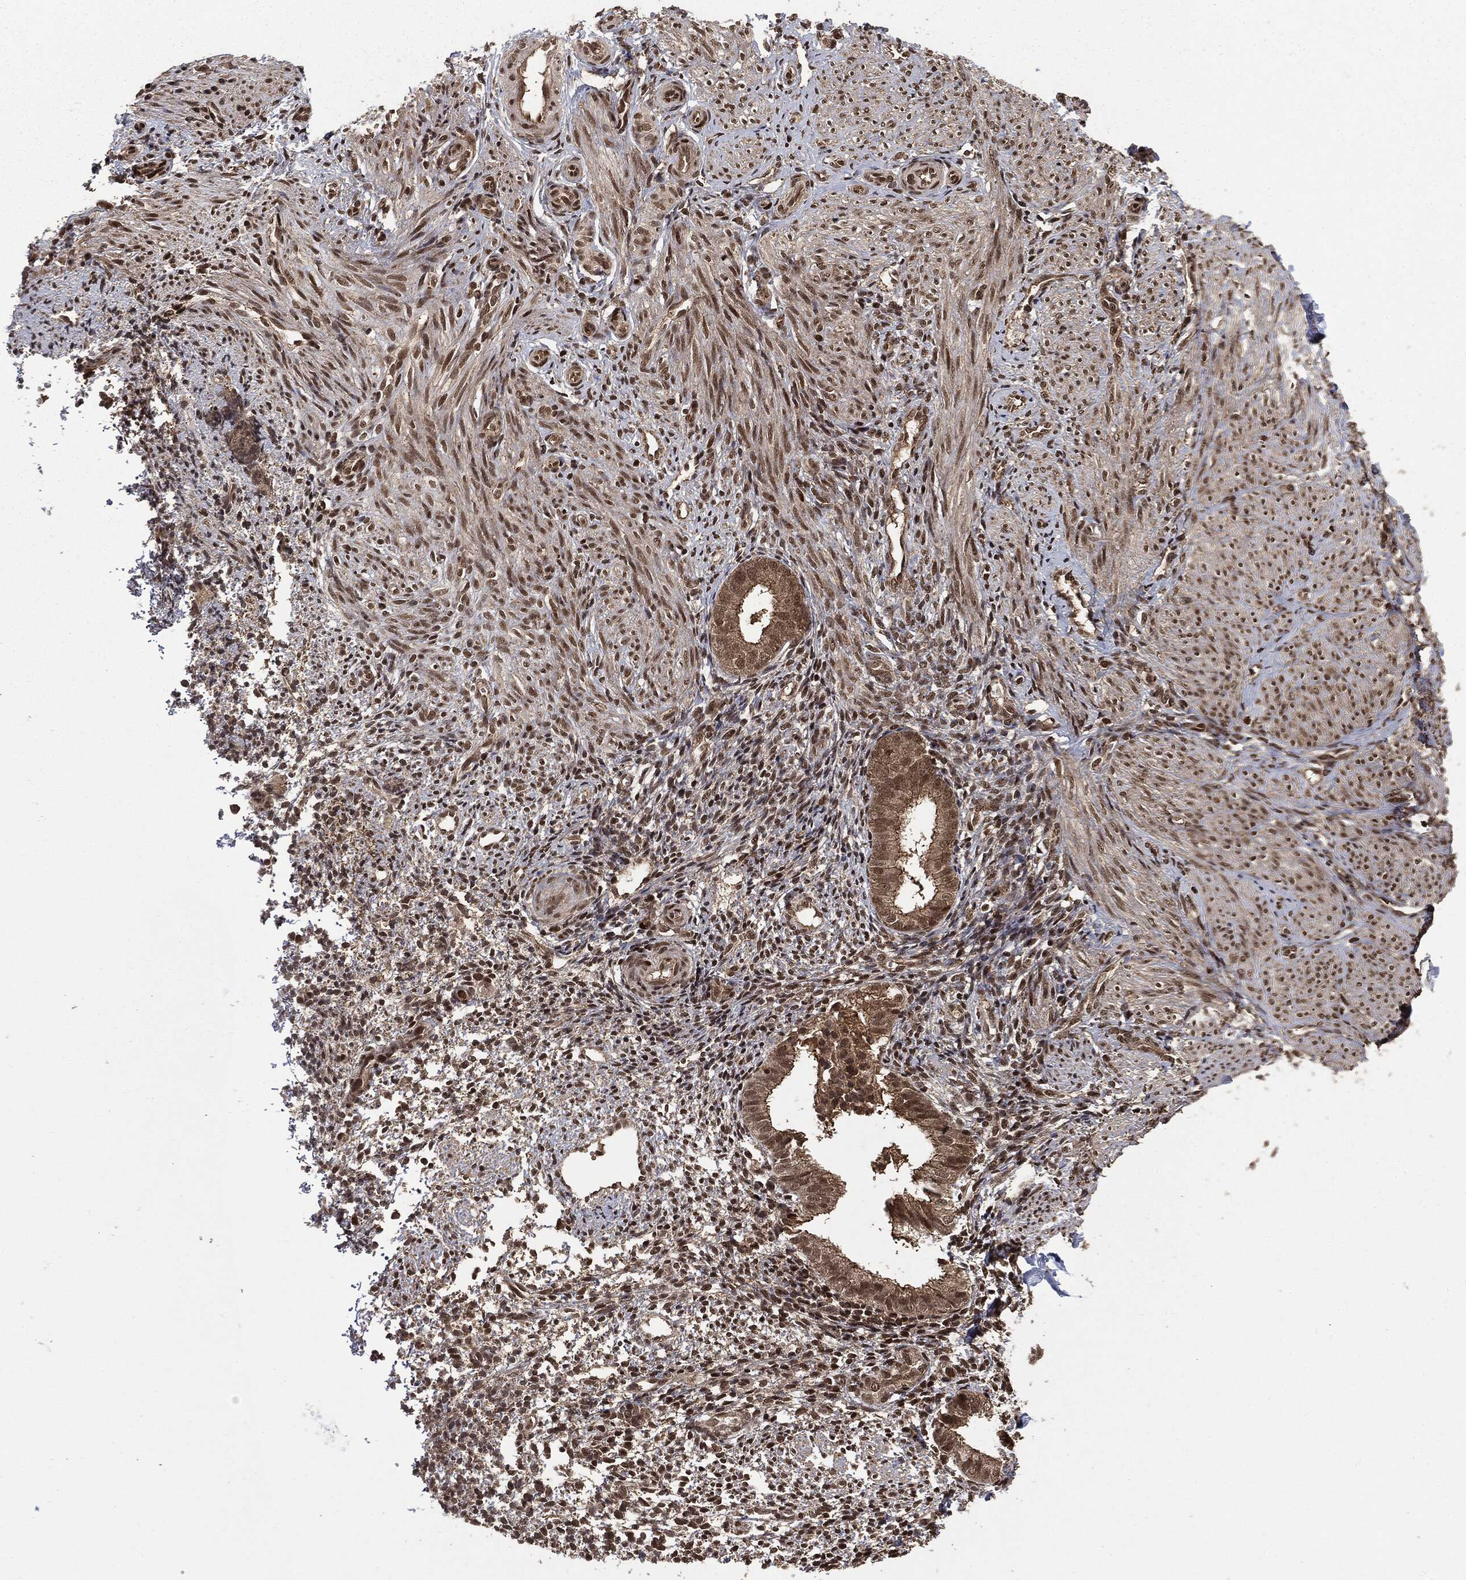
{"staining": {"intensity": "moderate", "quantity": "25%-75%", "location": "nuclear"}, "tissue": "endometrium", "cell_type": "Cells in endometrial stroma", "image_type": "normal", "snomed": [{"axis": "morphology", "description": "Normal tissue, NOS"}, {"axis": "topography", "description": "Endometrium"}], "caption": "An IHC image of normal tissue is shown. Protein staining in brown highlights moderate nuclear positivity in endometrium within cells in endometrial stroma.", "gene": "CTDP1", "patient": {"sex": "female", "age": 47}}